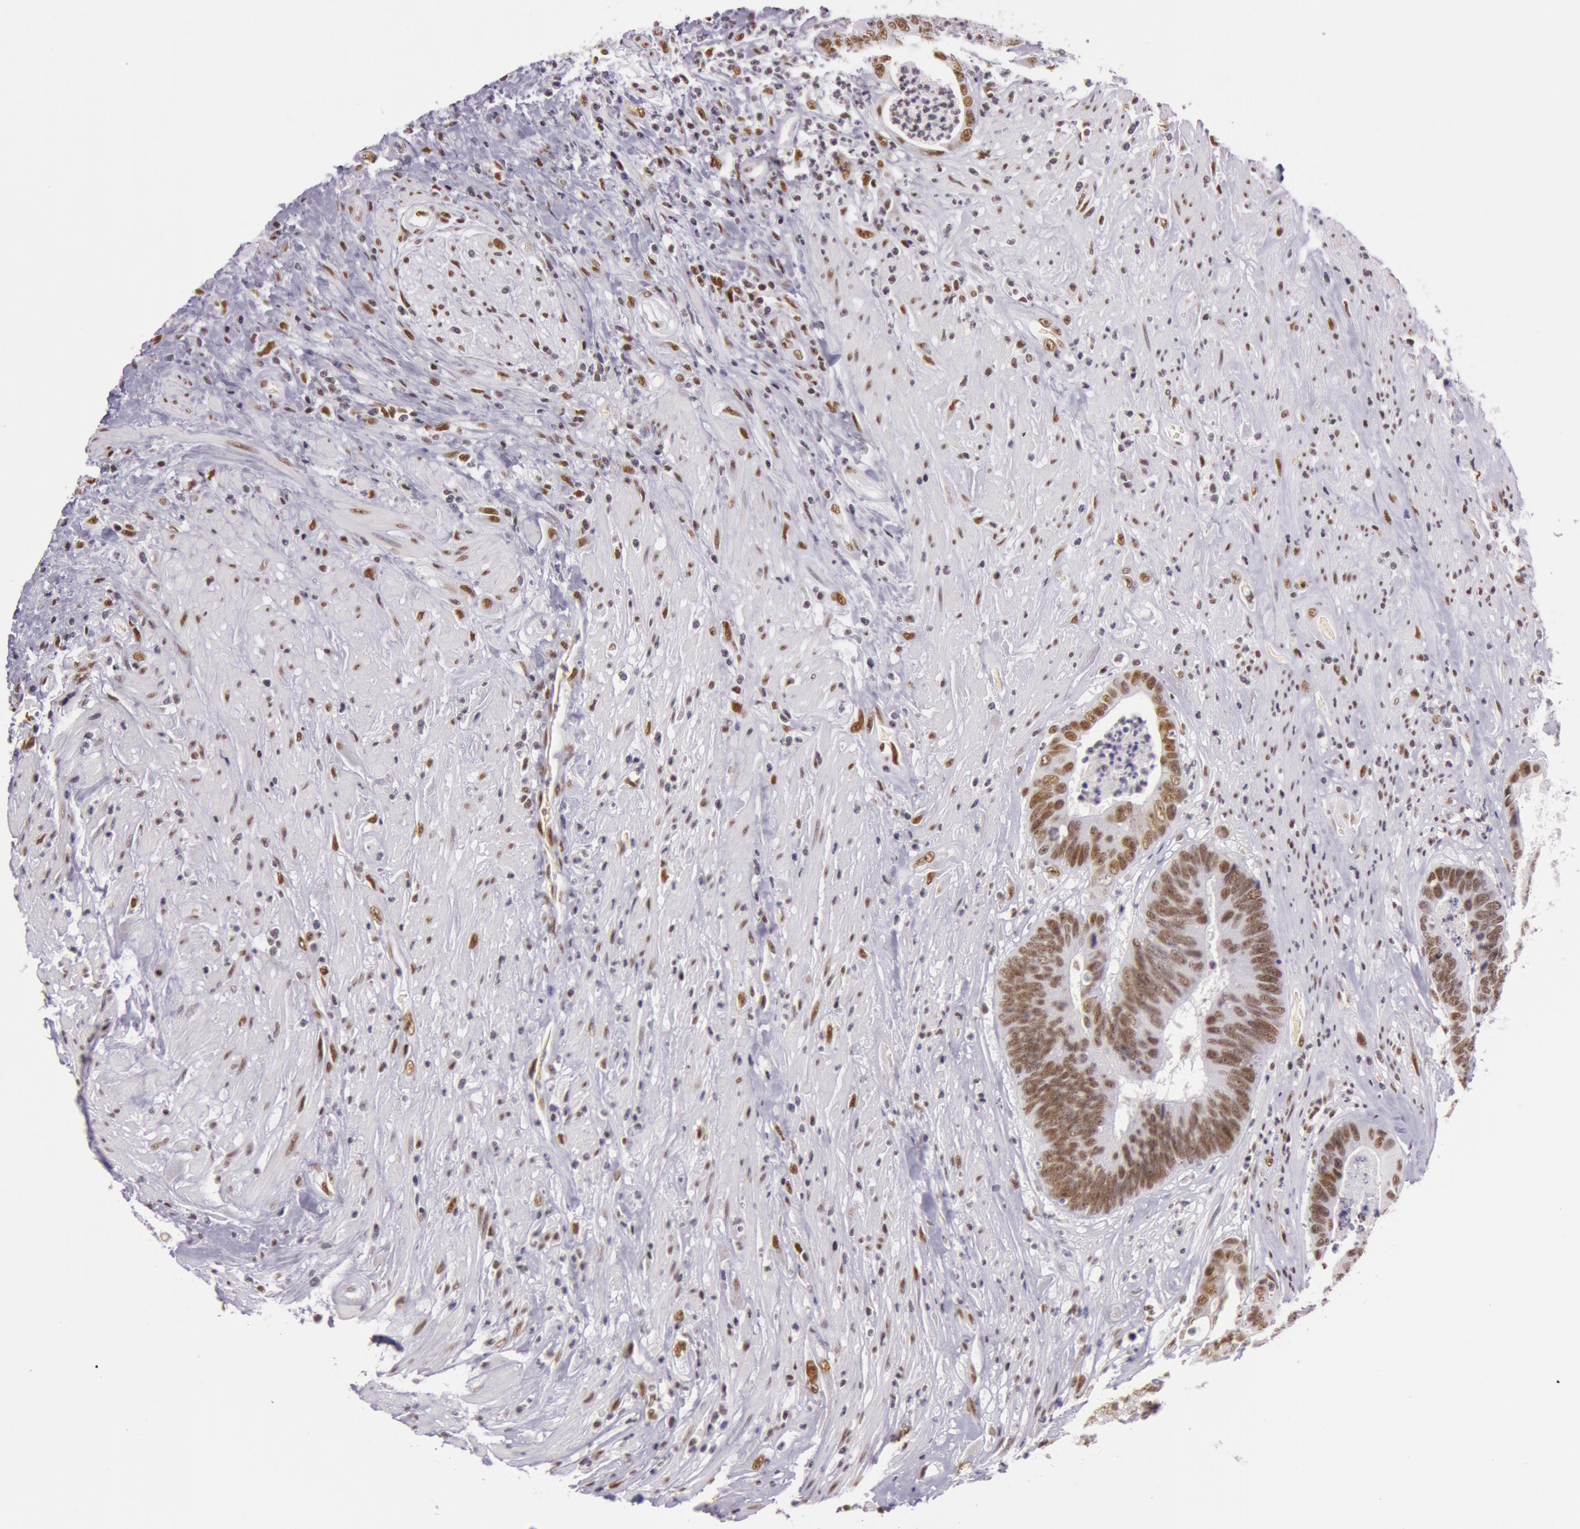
{"staining": {"intensity": "strong", "quantity": ">75%", "location": "nuclear"}, "tissue": "colorectal cancer", "cell_type": "Tumor cells", "image_type": "cancer", "snomed": [{"axis": "morphology", "description": "Adenocarcinoma, NOS"}, {"axis": "topography", "description": "Rectum"}], "caption": "DAB (3,3'-diaminobenzidine) immunohistochemical staining of colorectal cancer (adenocarcinoma) reveals strong nuclear protein staining in about >75% of tumor cells.", "gene": "NBN", "patient": {"sex": "female", "age": 65}}